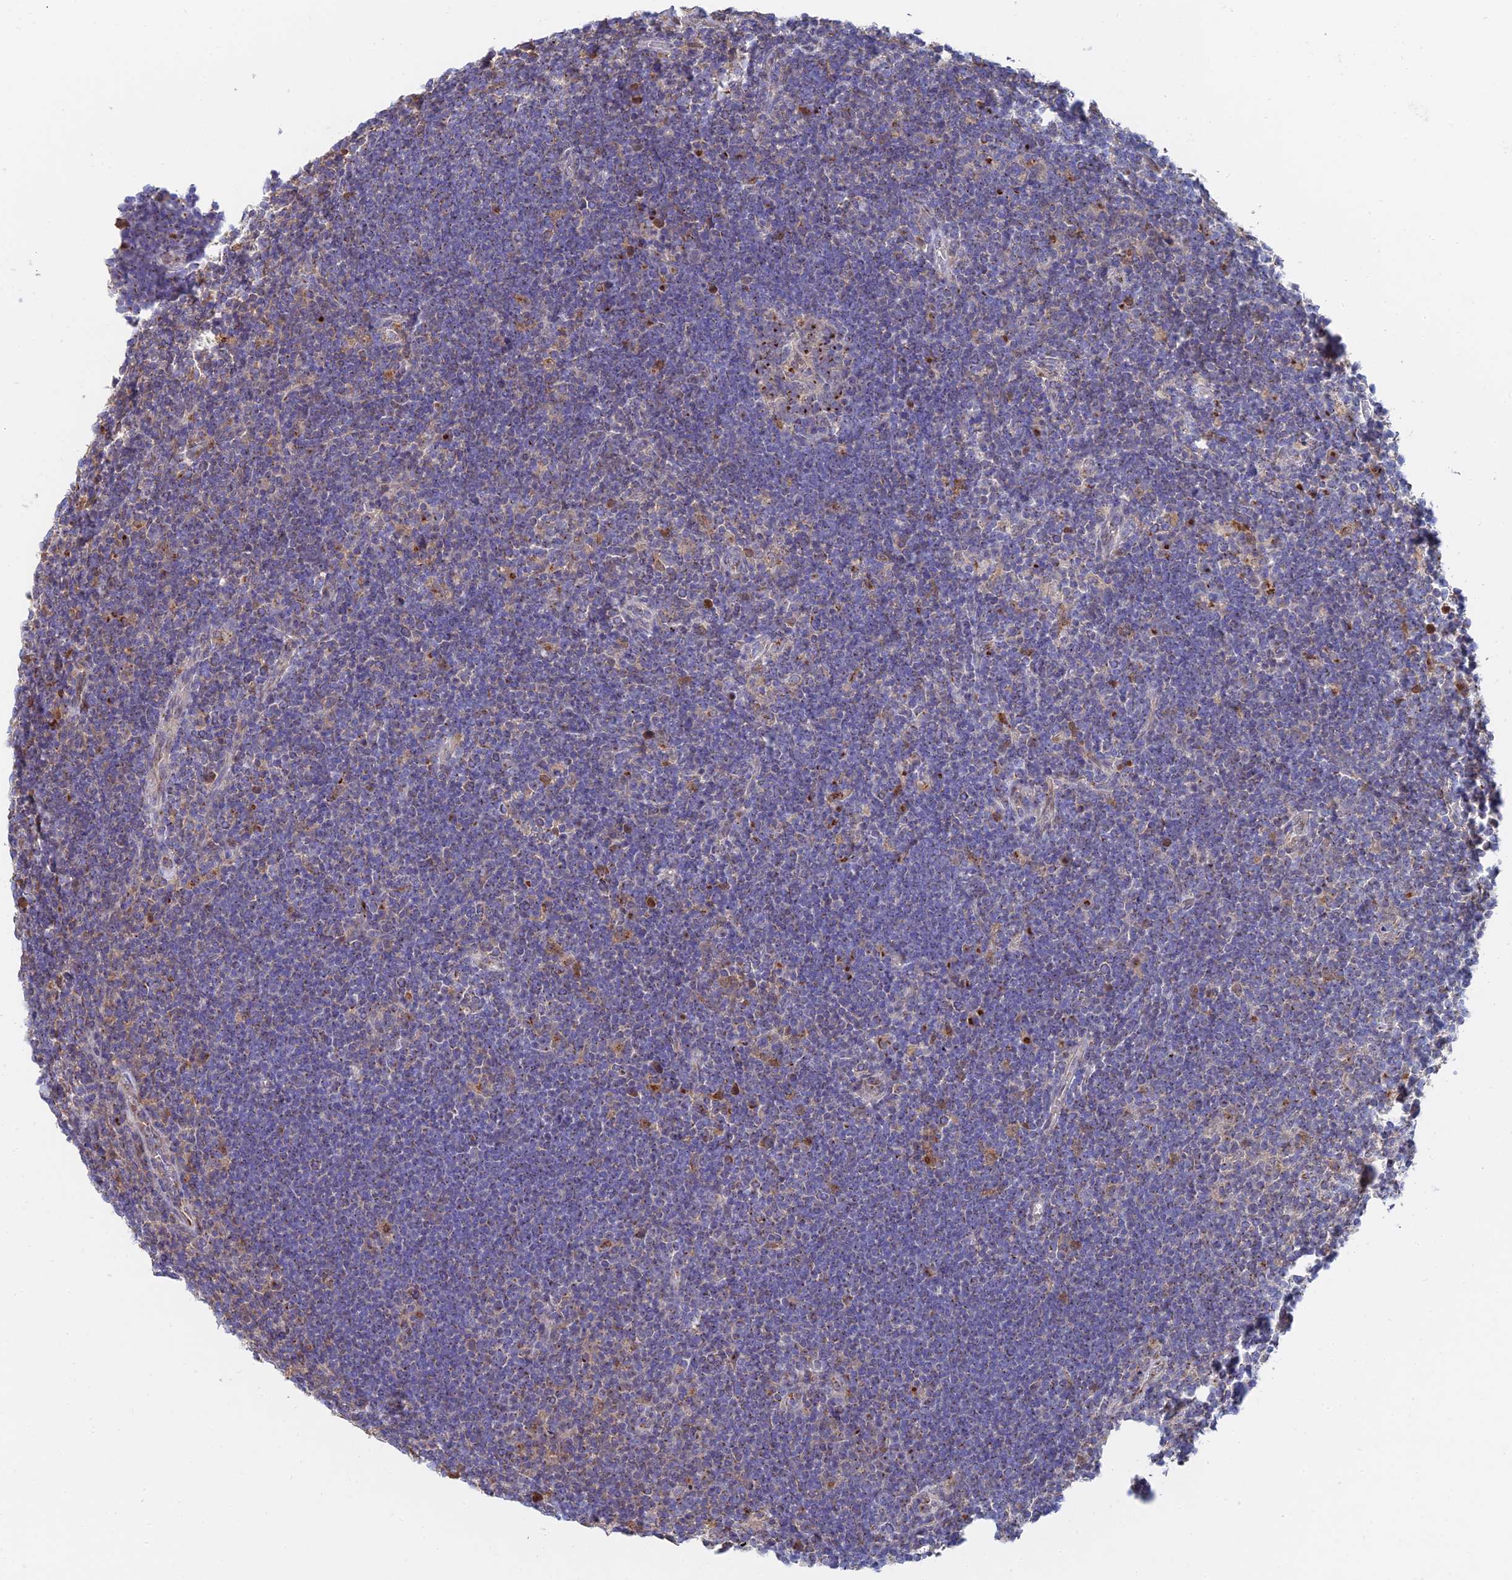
{"staining": {"intensity": "negative", "quantity": "none", "location": "none"}, "tissue": "lymphoma", "cell_type": "Tumor cells", "image_type": "cancer", "snomed": [{"axis": "morphology", "description": "Hodgkin's disease, NOS"}, {"axis": "topography", "description": "Lymph node"}], "caption": "Immunohistochemical staining of human Hodgkin's disease demonstrates no significant staining in tumor cells.", "gene": "HS2ST1", "patient": {"sex": "female", "age": 57}}